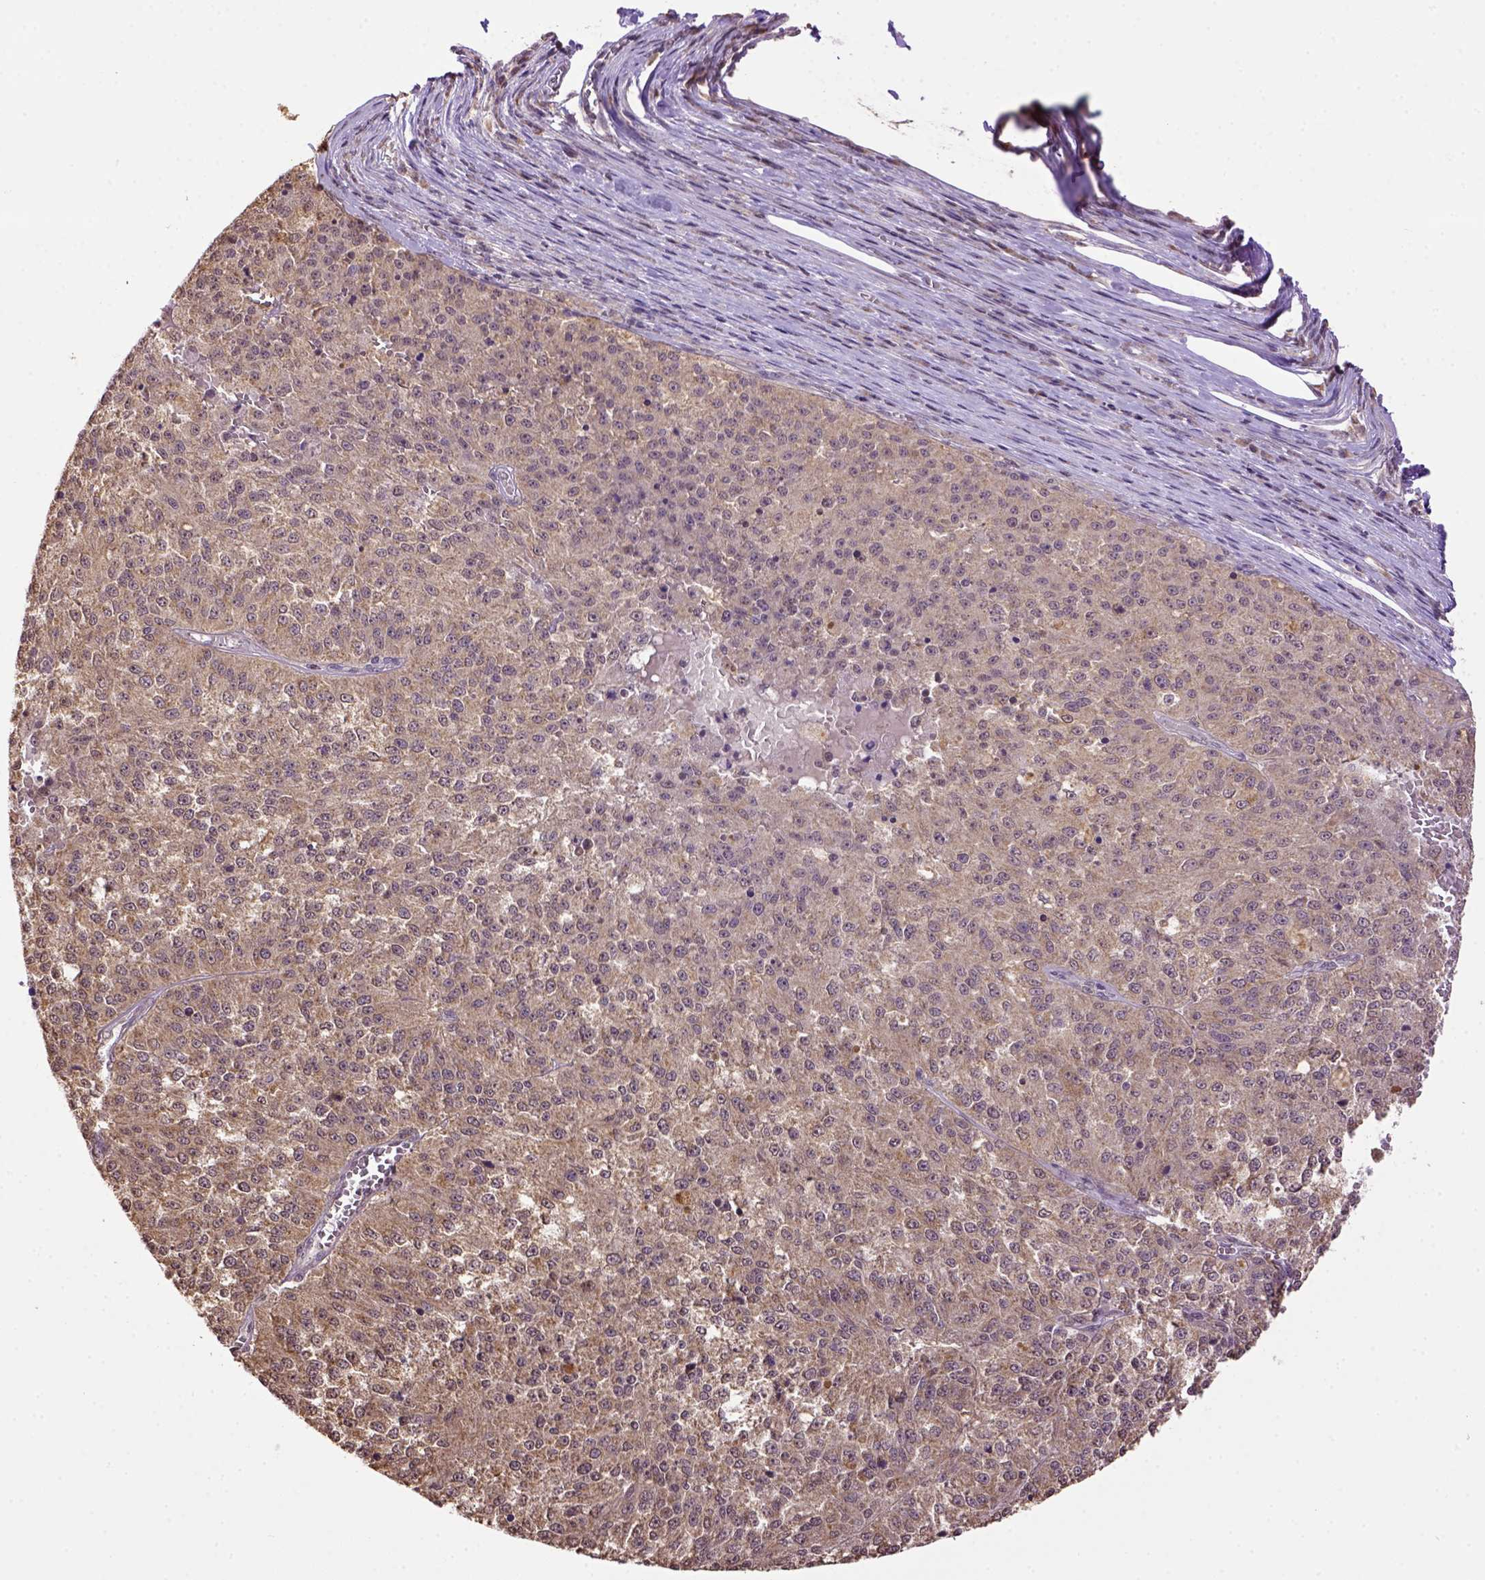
{"staining": {"intensity": "weak", "quantity": "25%-75%", "location": "cytoplasmic/membranous"}, "tissue": "melanoma", "cell_type": "Tumor cells", "image_type": "cancer", "snomed": [{"axis": "morphology", "description": "Malignant melanoma, Metastatic site"}, {"axis": "topography", "description": "Lymph node"}], "caption": "IHC micrograph of melanoma stained for a protein (brown), which exhibits low levels of weak cytoplasmic/membranous expression in approximately 25%-75% of tumor cells.", "gene": "WDR17", "patient": {"sex": "female", "age": 64}}